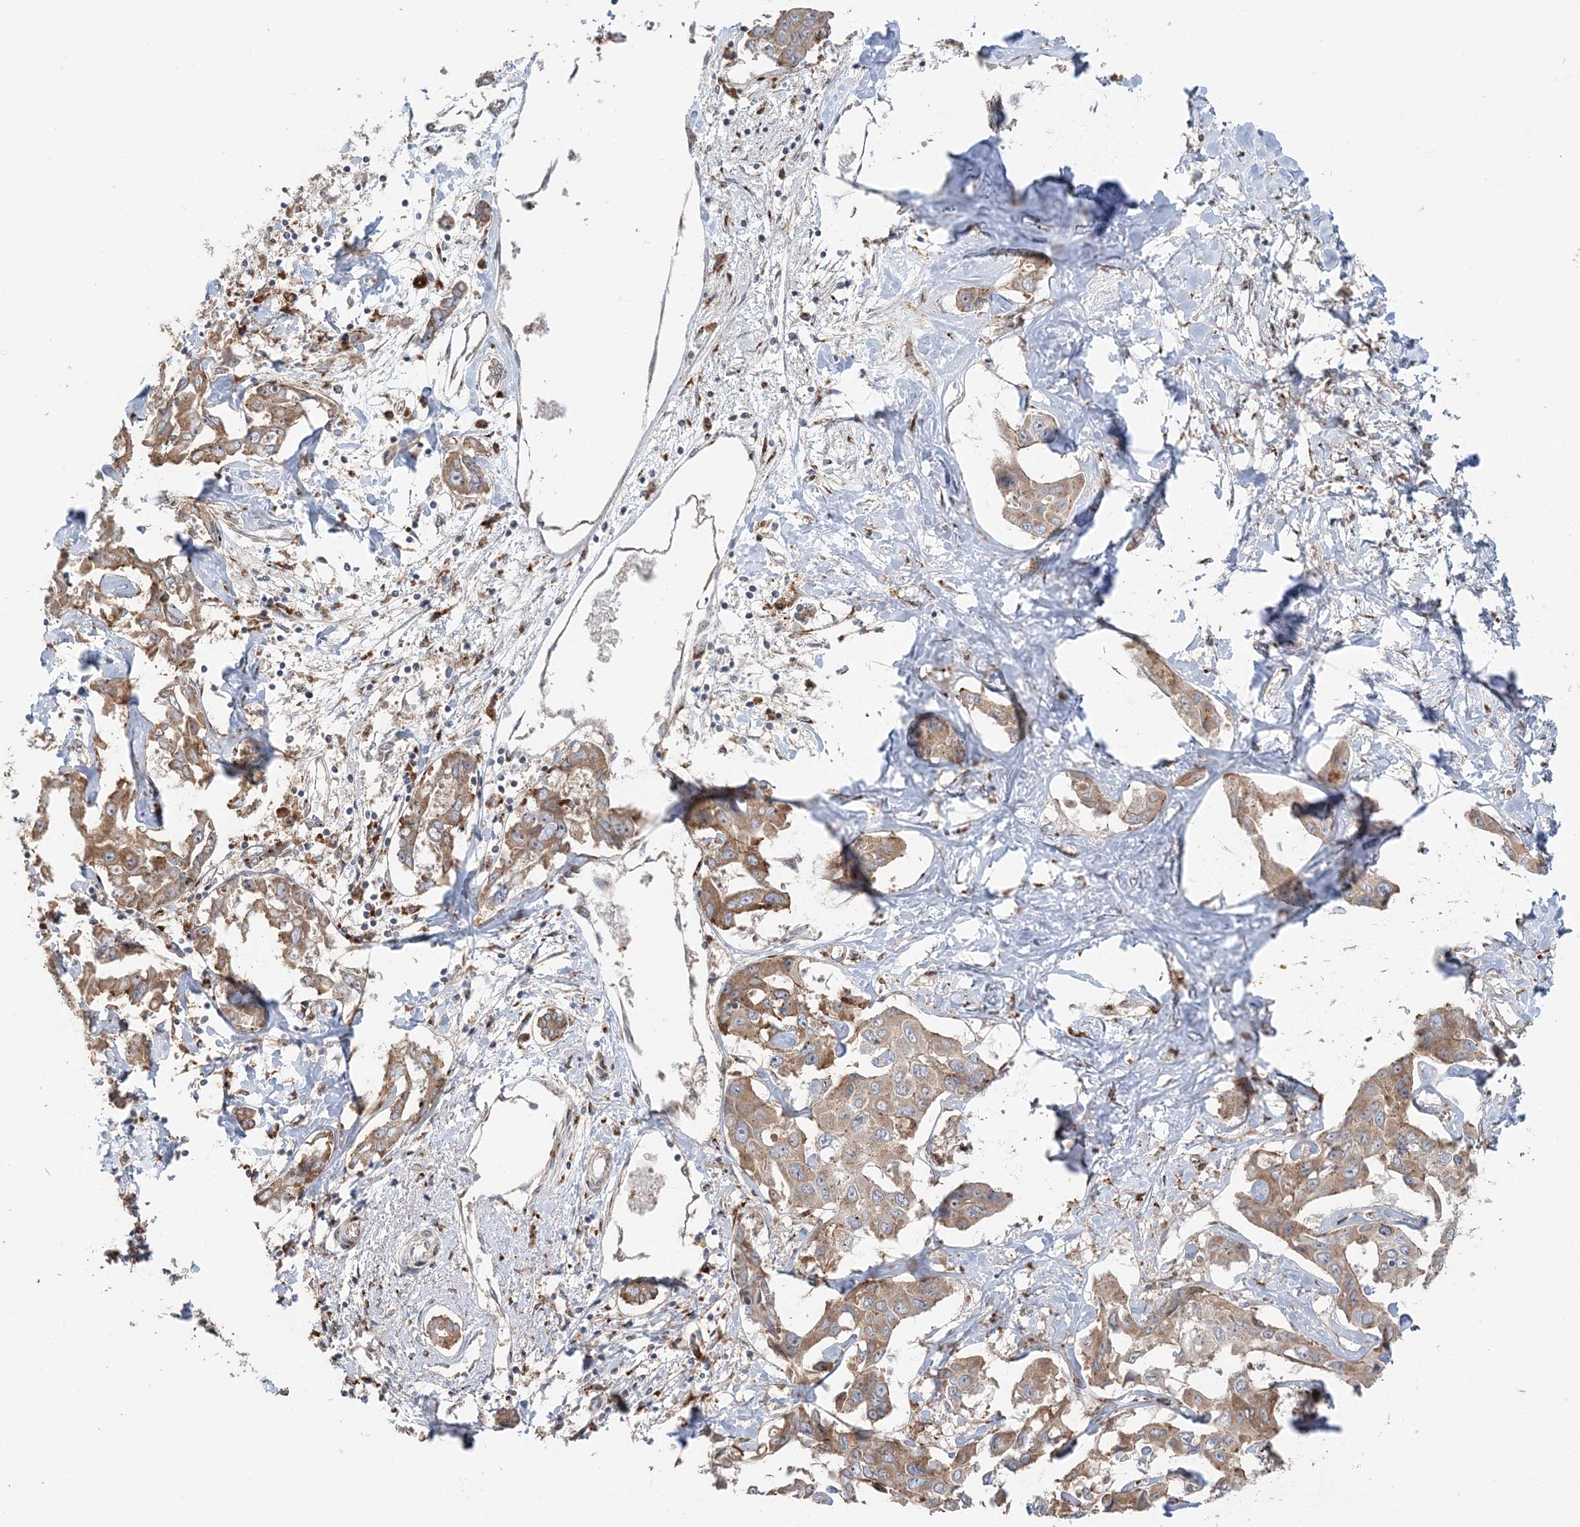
{"staining": {"intensity": "moderate", "quantity": ">75%", "location": "cytoplasmic/membranous"}, "tissue": "liver cancer", "cell_type": "Tumor cells", "image_type": "cancer", "snomed": [{"axis": "morphology", "description": "Cholangiocarcinoma"}, {"axis": "topography", "description": "Liver"}], "caption": "IHC photomicrograph of liver cancer stained for a protein (brown), which shows medium levels of moderate cytoplasmic/membranous expression in about >75% of tumor cells.", "gene": "ABCC3", "patient": {"sex": "male", "age": 59}}